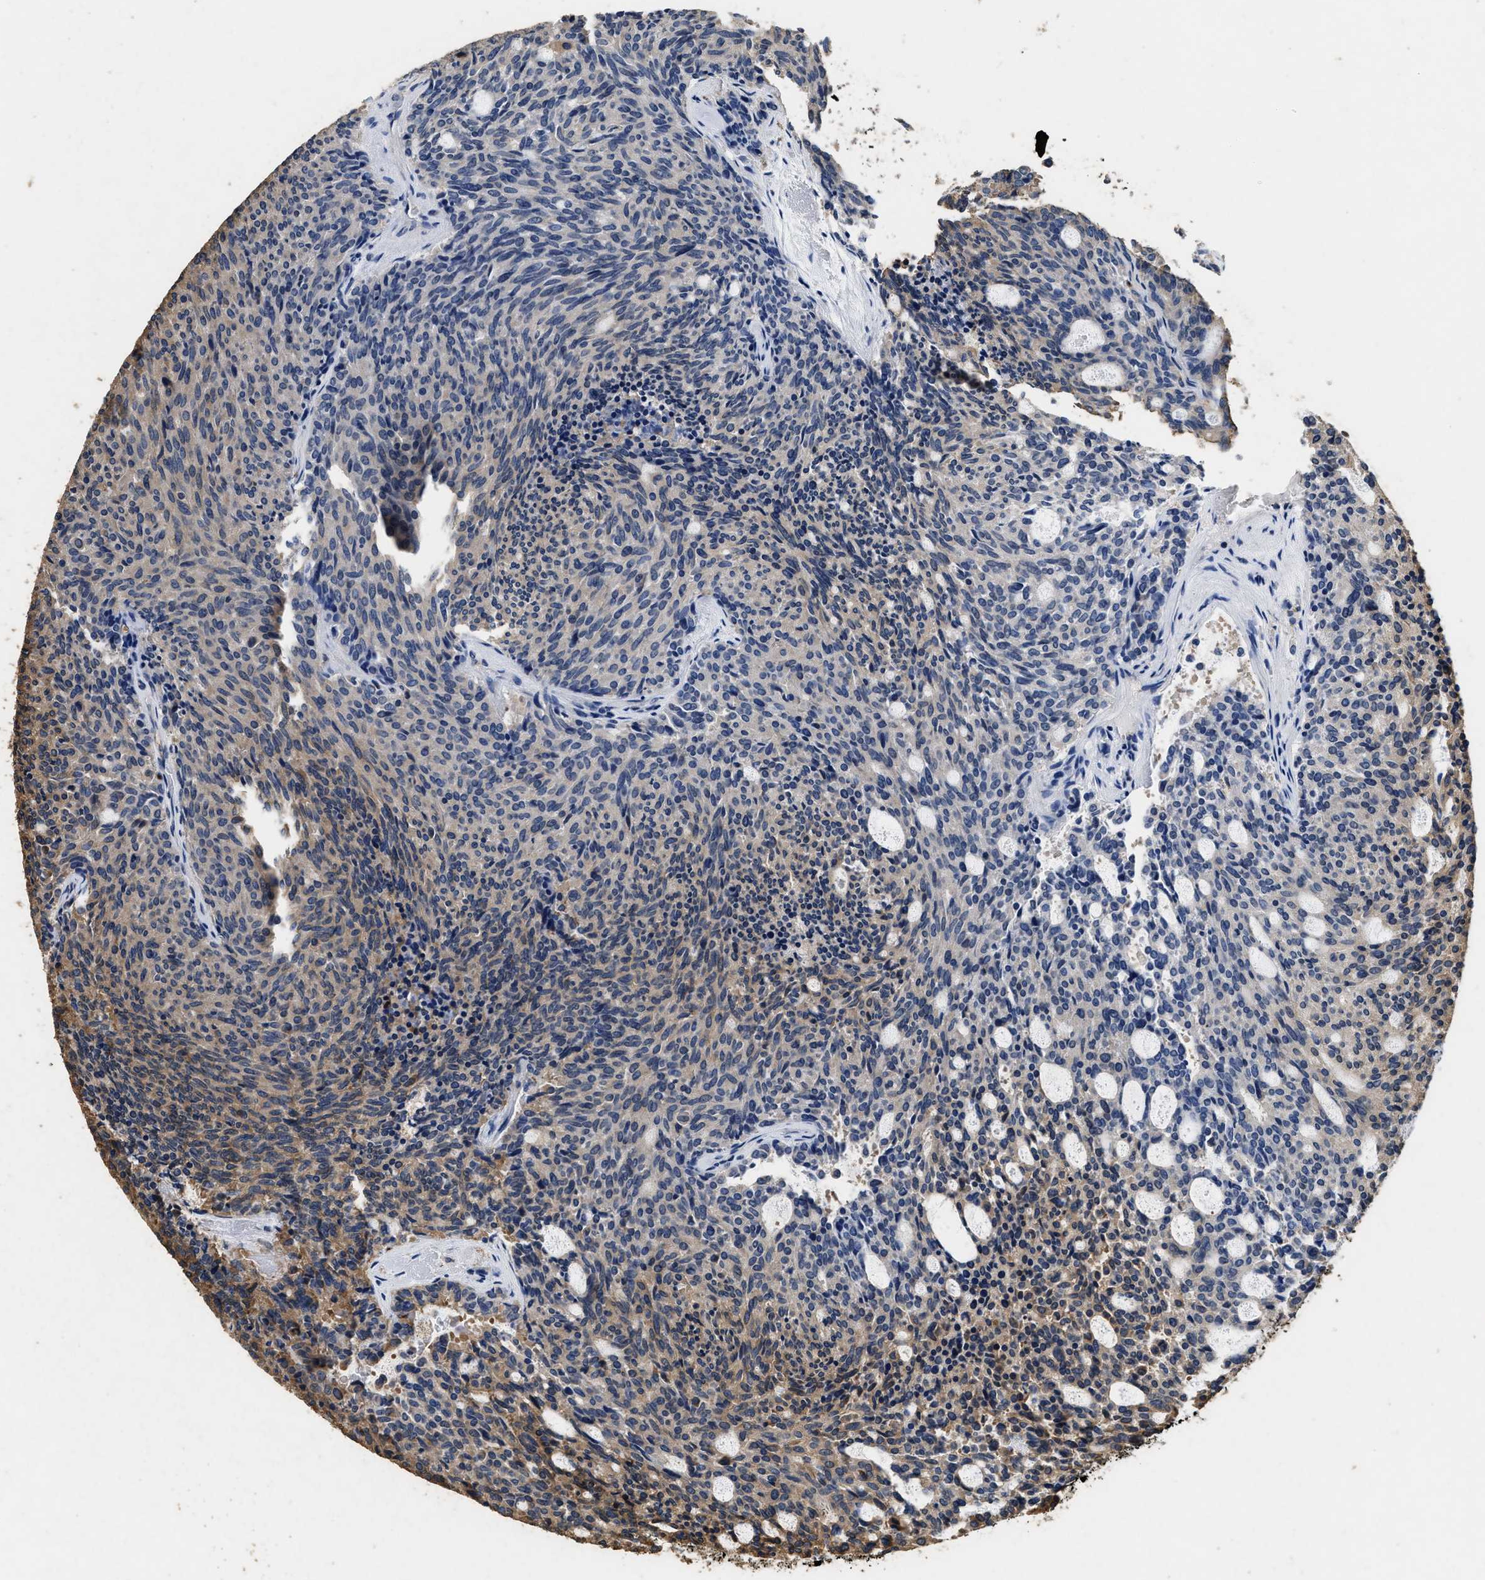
{"staining": {"intensity": "moderate", "quantity": "25%-75%", "location": "cytoplasmic/membranous"}, "tissue": "carcinoid", "cell_type": "Tumor cells", "image_type": "cancer", "snomed": [{"axis": "morphology", "description": "Carcinoid, malignant, NOS"}, {"axis": "topography", "description": "Pancreas"}], "caption": "This micrograph displays immunohistochemistry (IHC) staining of malignant carcinoid, with medium moderate cytoplasmic/membranous positivity in about 25%-75% of tumor cells.", "gene": "TPST2", "patient": {"sex": "female", "age": 54}}